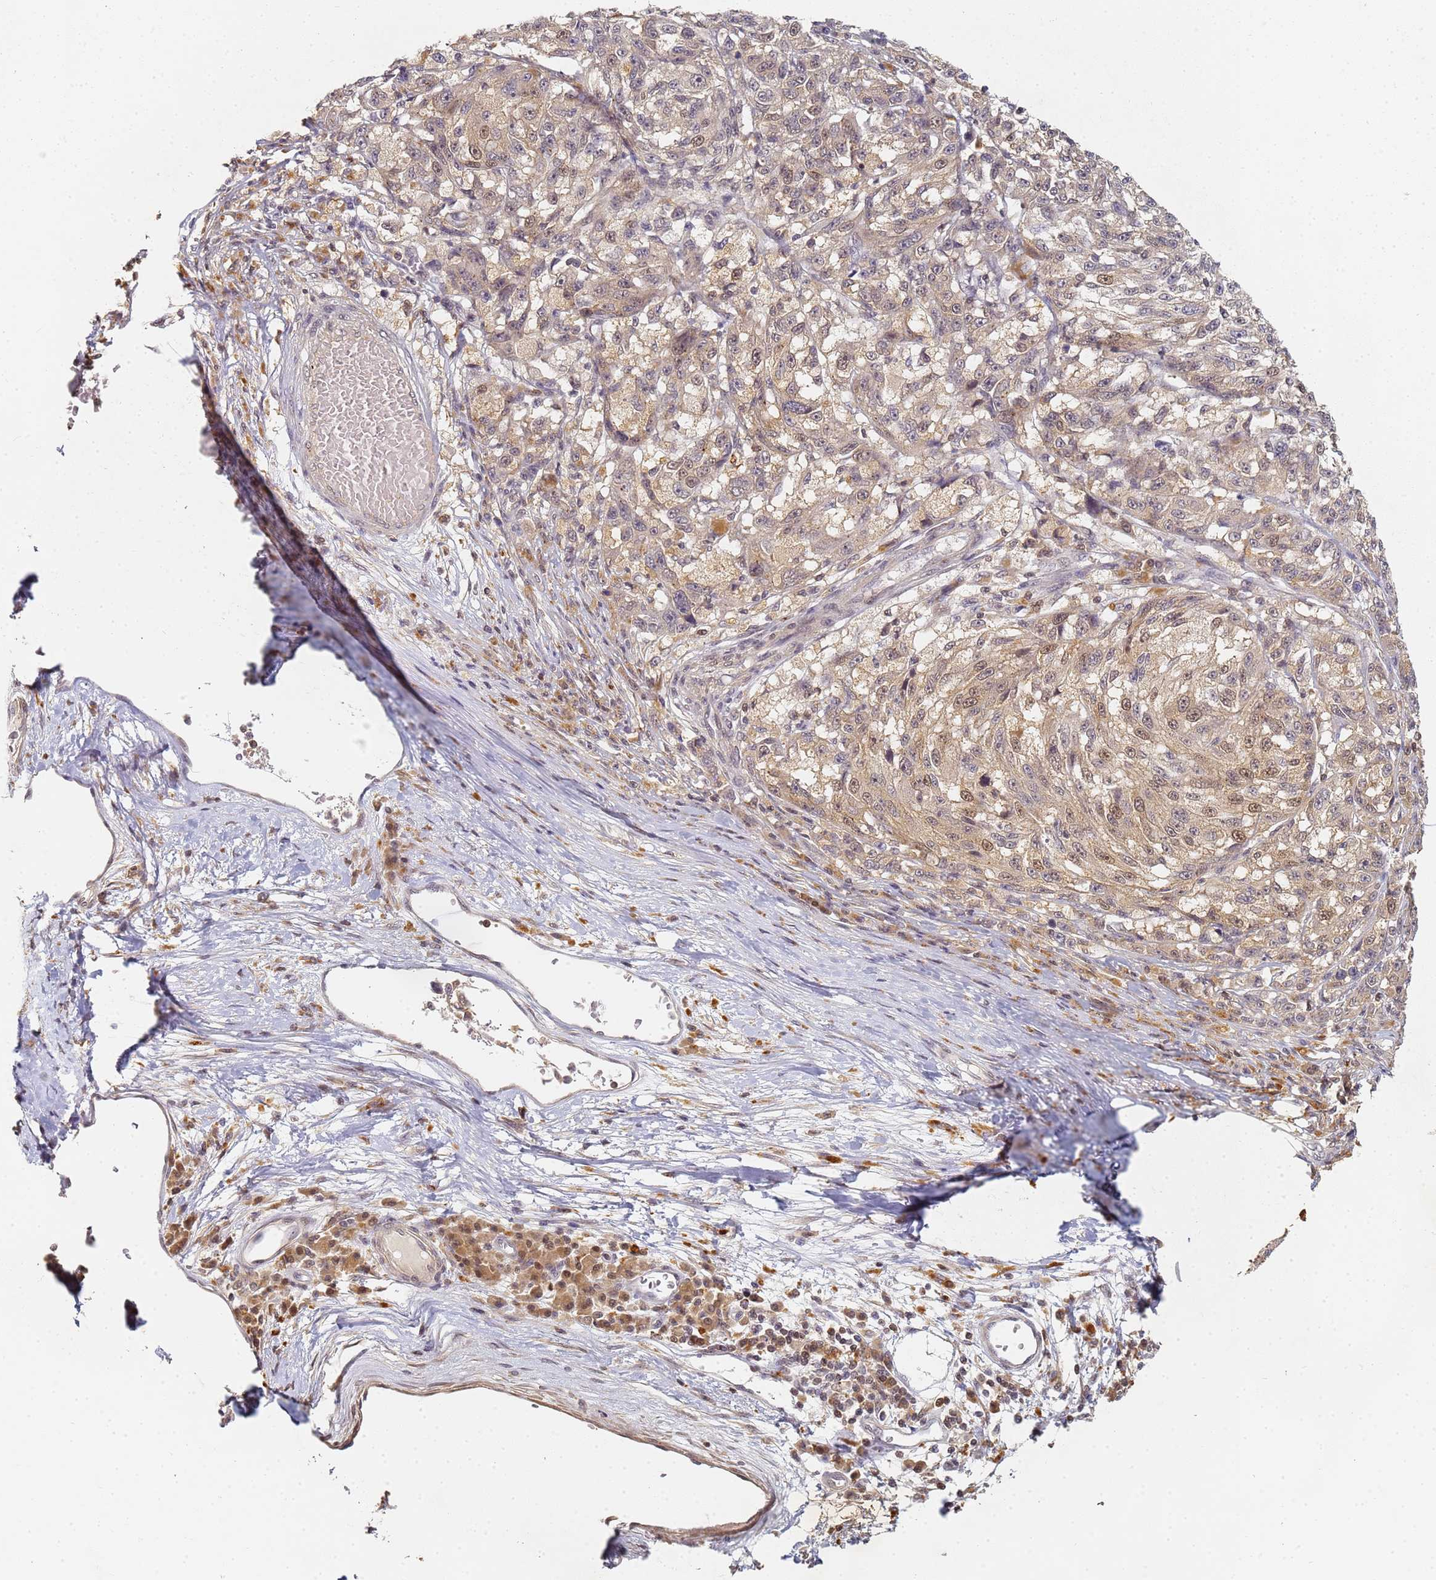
{"staining": {"intensity": "weak", "quantity": "25%-75%", "location": "cytoplasmic/membranous,nuclear"}, "tissue": "melanoma", "cell_type": "Tumor cells", "image_type": "cancer", "snomed": [{"axis": "morphology", "description": "Malignant melanoma, NOS"}, {"axis": "topography", "description": "Skin"}], "caption": "A photomicrograph of human melanoma stained for a protein exhibits weak cytoplasmic/membranous and nuclear brown staining in tumor cells. (DAB IHC with brightfield microscopy, high magnification).", "gene": "HMCES", "patient": {"sex": "male", "age": 53}}